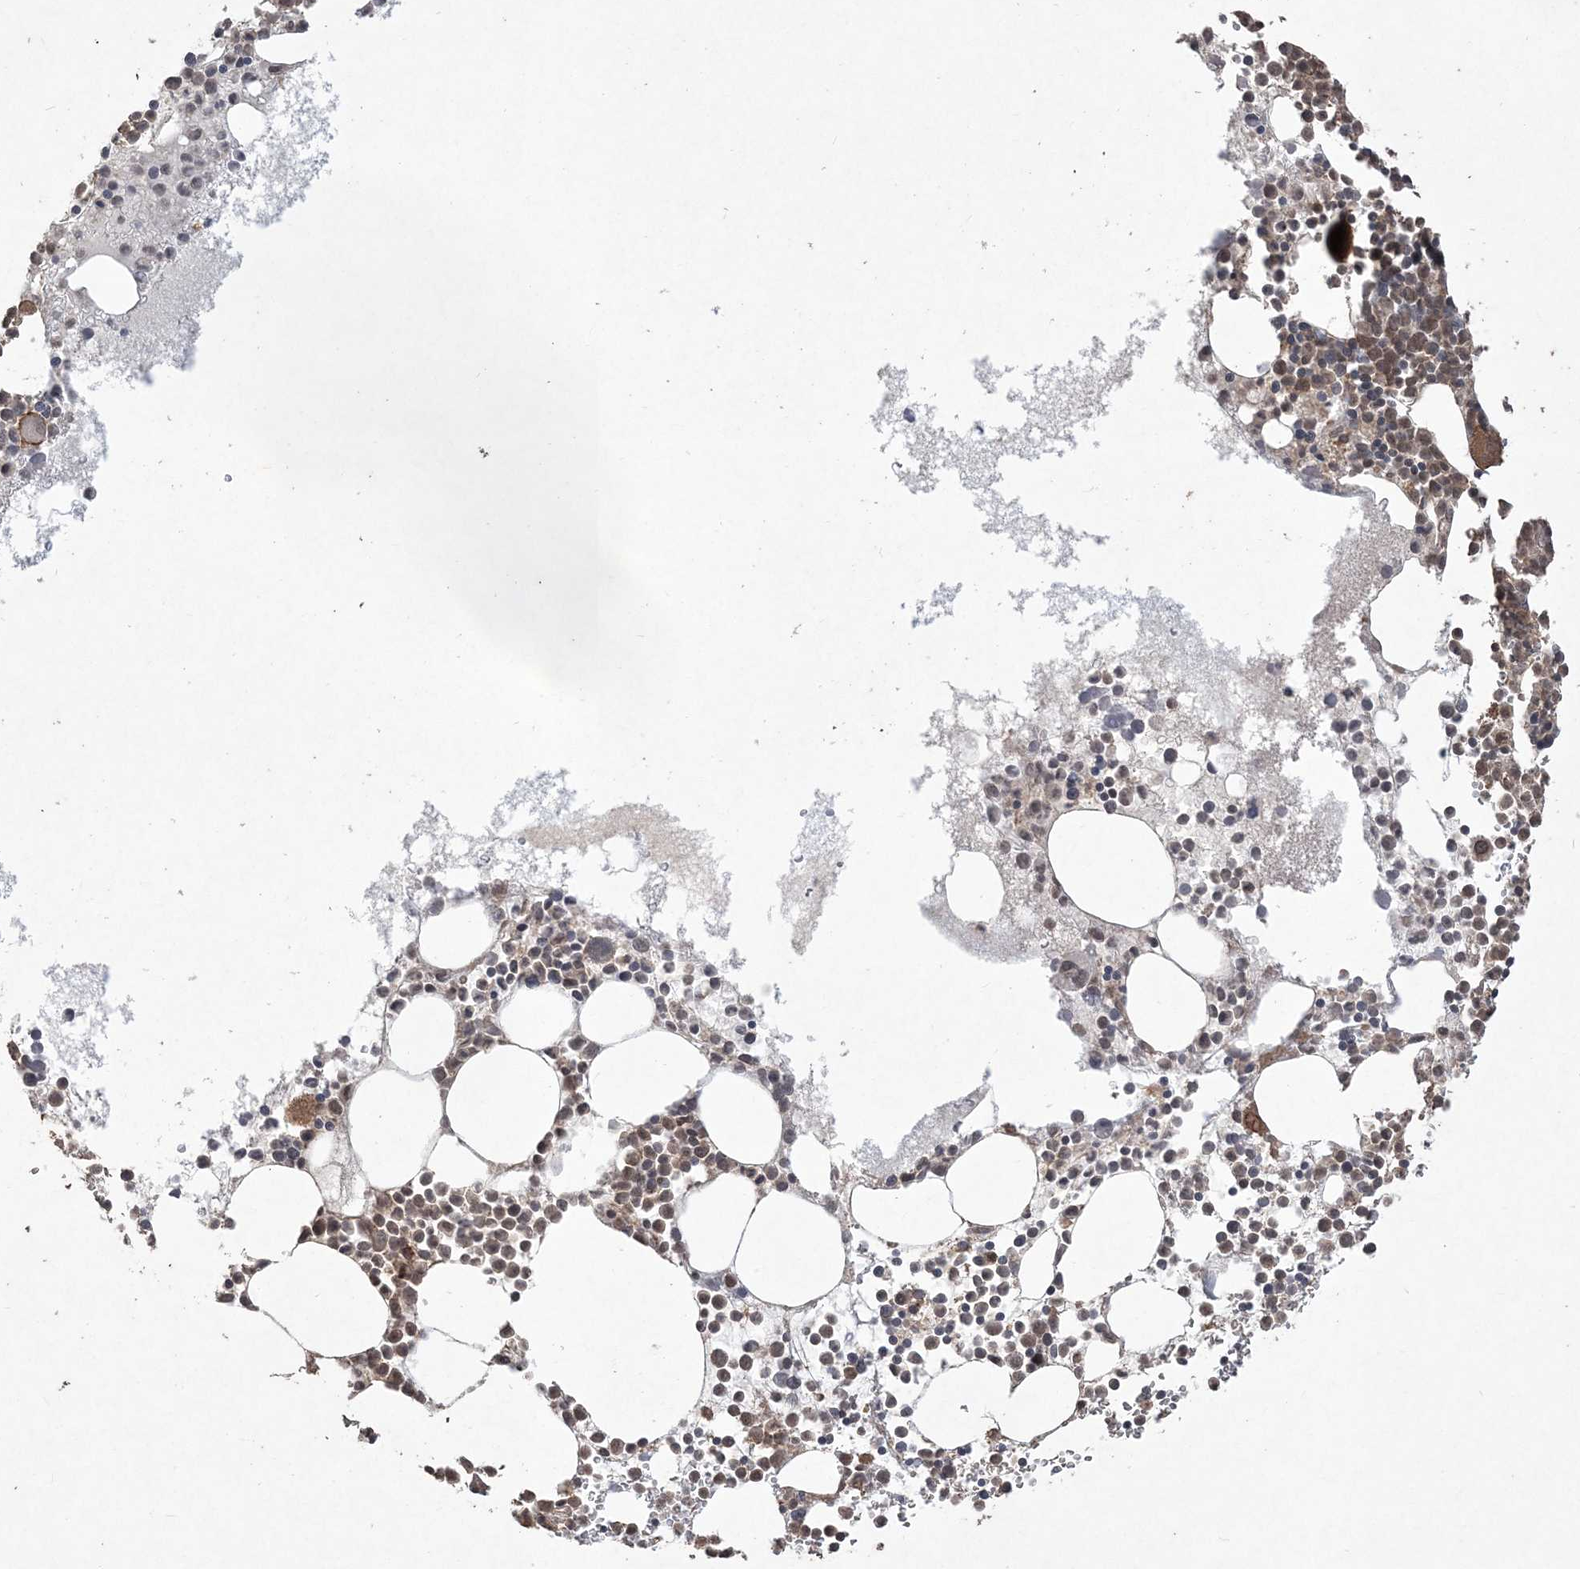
{"staining": {"intensity": "moderate", "quantity": "25%-75%", "location": "cytoplasmic/membranous,nuclear"}, "tissue": "bone marrow", "cell_type": "Hematopoietic cells", "image_type": "normal", "snomed": [{"axis": "morphology", "description": "Normal tissue, NOS"}, {"axis": "topography", "description": "Bone marrow"}], "caption": "High-power microscopy captured an IHC photomicrograph of benign bone marrow, revealing moderate cytoplasmic/membranous,nuclear expression in approximately 25%-75% of hematopoietic cells.", "gene": "EHHADH", "patient": {"sex": "female", "age": 78}}